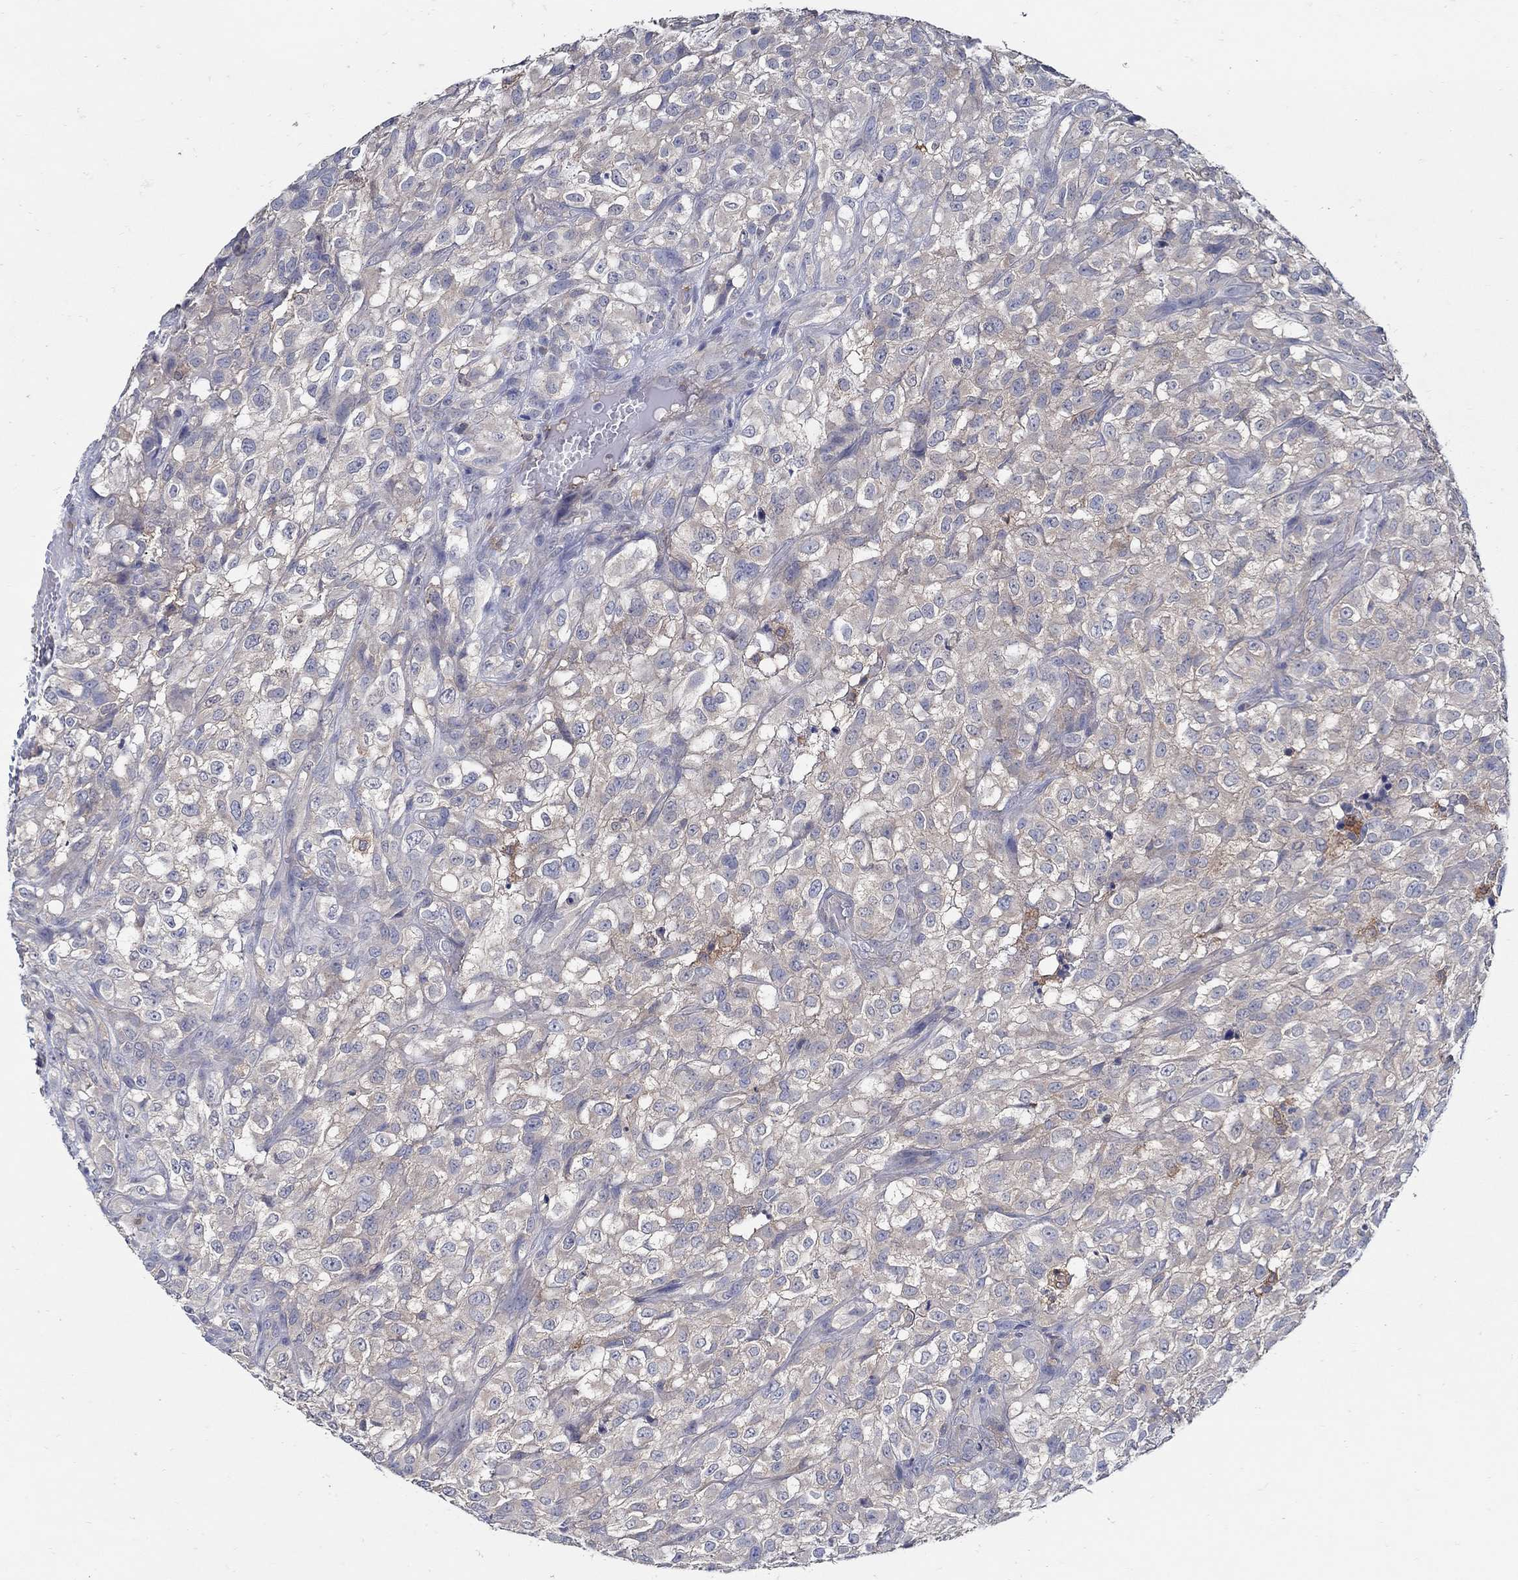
{"staining": {"intensity": "negative", "quantity": "none", "location": "none"}, "tissue": "urothelial cancer", "cell_type": "Tumor cells", "image_type": "cancer", "snomed": [{"axis": "morphology", "description": "Urothelial carcinoma, High grade"}, {"axis": "topography", "description": "Urinary bladder"}], "caption": "Urothelial cancer stained for a protein using IHC exhibits no staining tumor cells.", "gene": "MTHFR", "patient": {"sex": "male", "age": 56}}